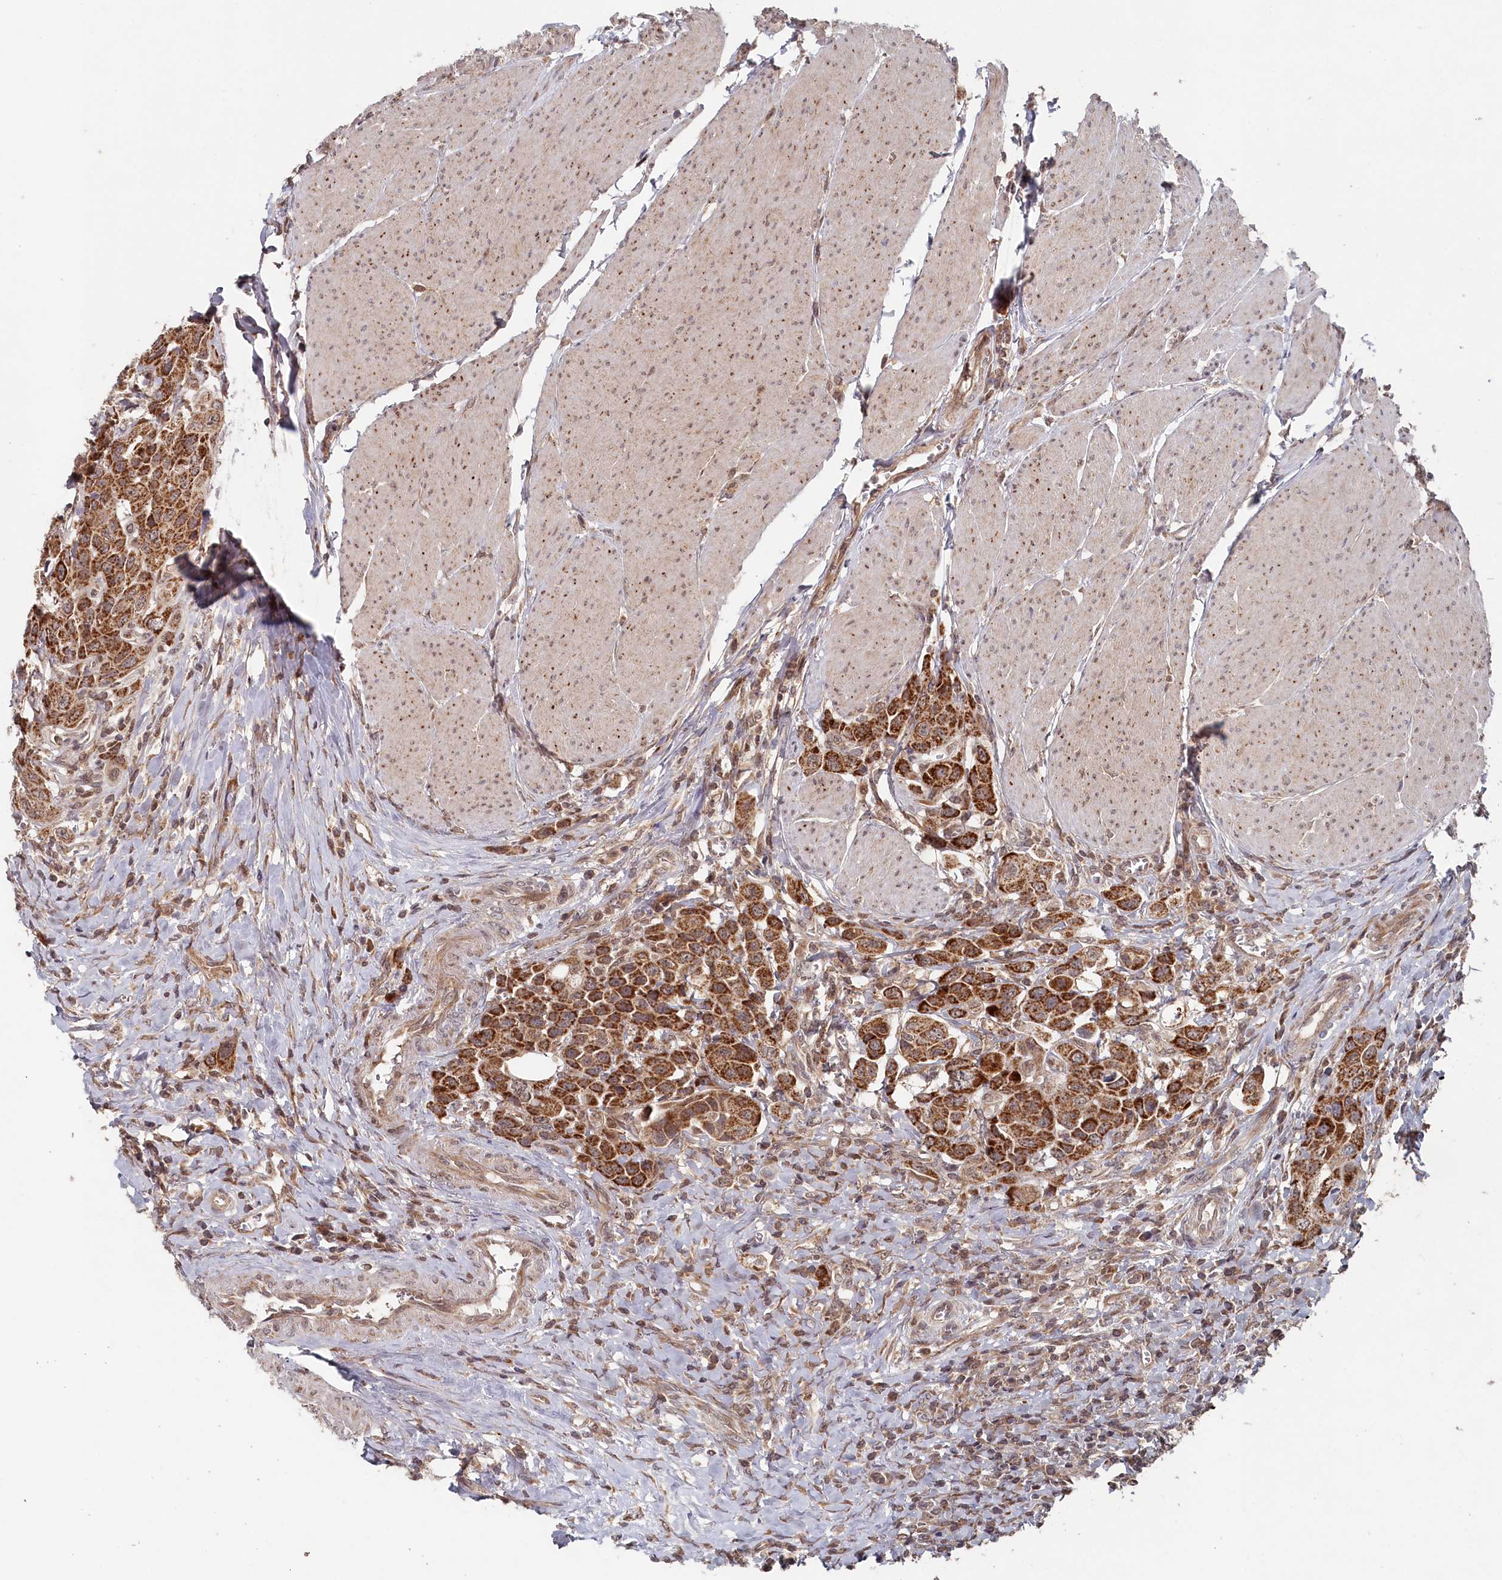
{"staining": {"intensity": "strong", "quantity": ">75%", "location": "cytoplasmic/membranous"}, "tissue": "urothelial cancer", "cell_type": "Tumor cells", "image_type": "cancer", "snomed": [{"axis": "morphology", "description": "Urothelial carcinoma, High grade"}, {"axis": "topography", "description": "Urinary bladder"}], "caption": "This histopathology image exhibits IHC staining of human urothelial cancer, with high strong cytoplasmic/membranous positivity in approximately >75% of tumor cells.", "gene": "WAPL", "patient": {"sex": "male", "age": 50}}